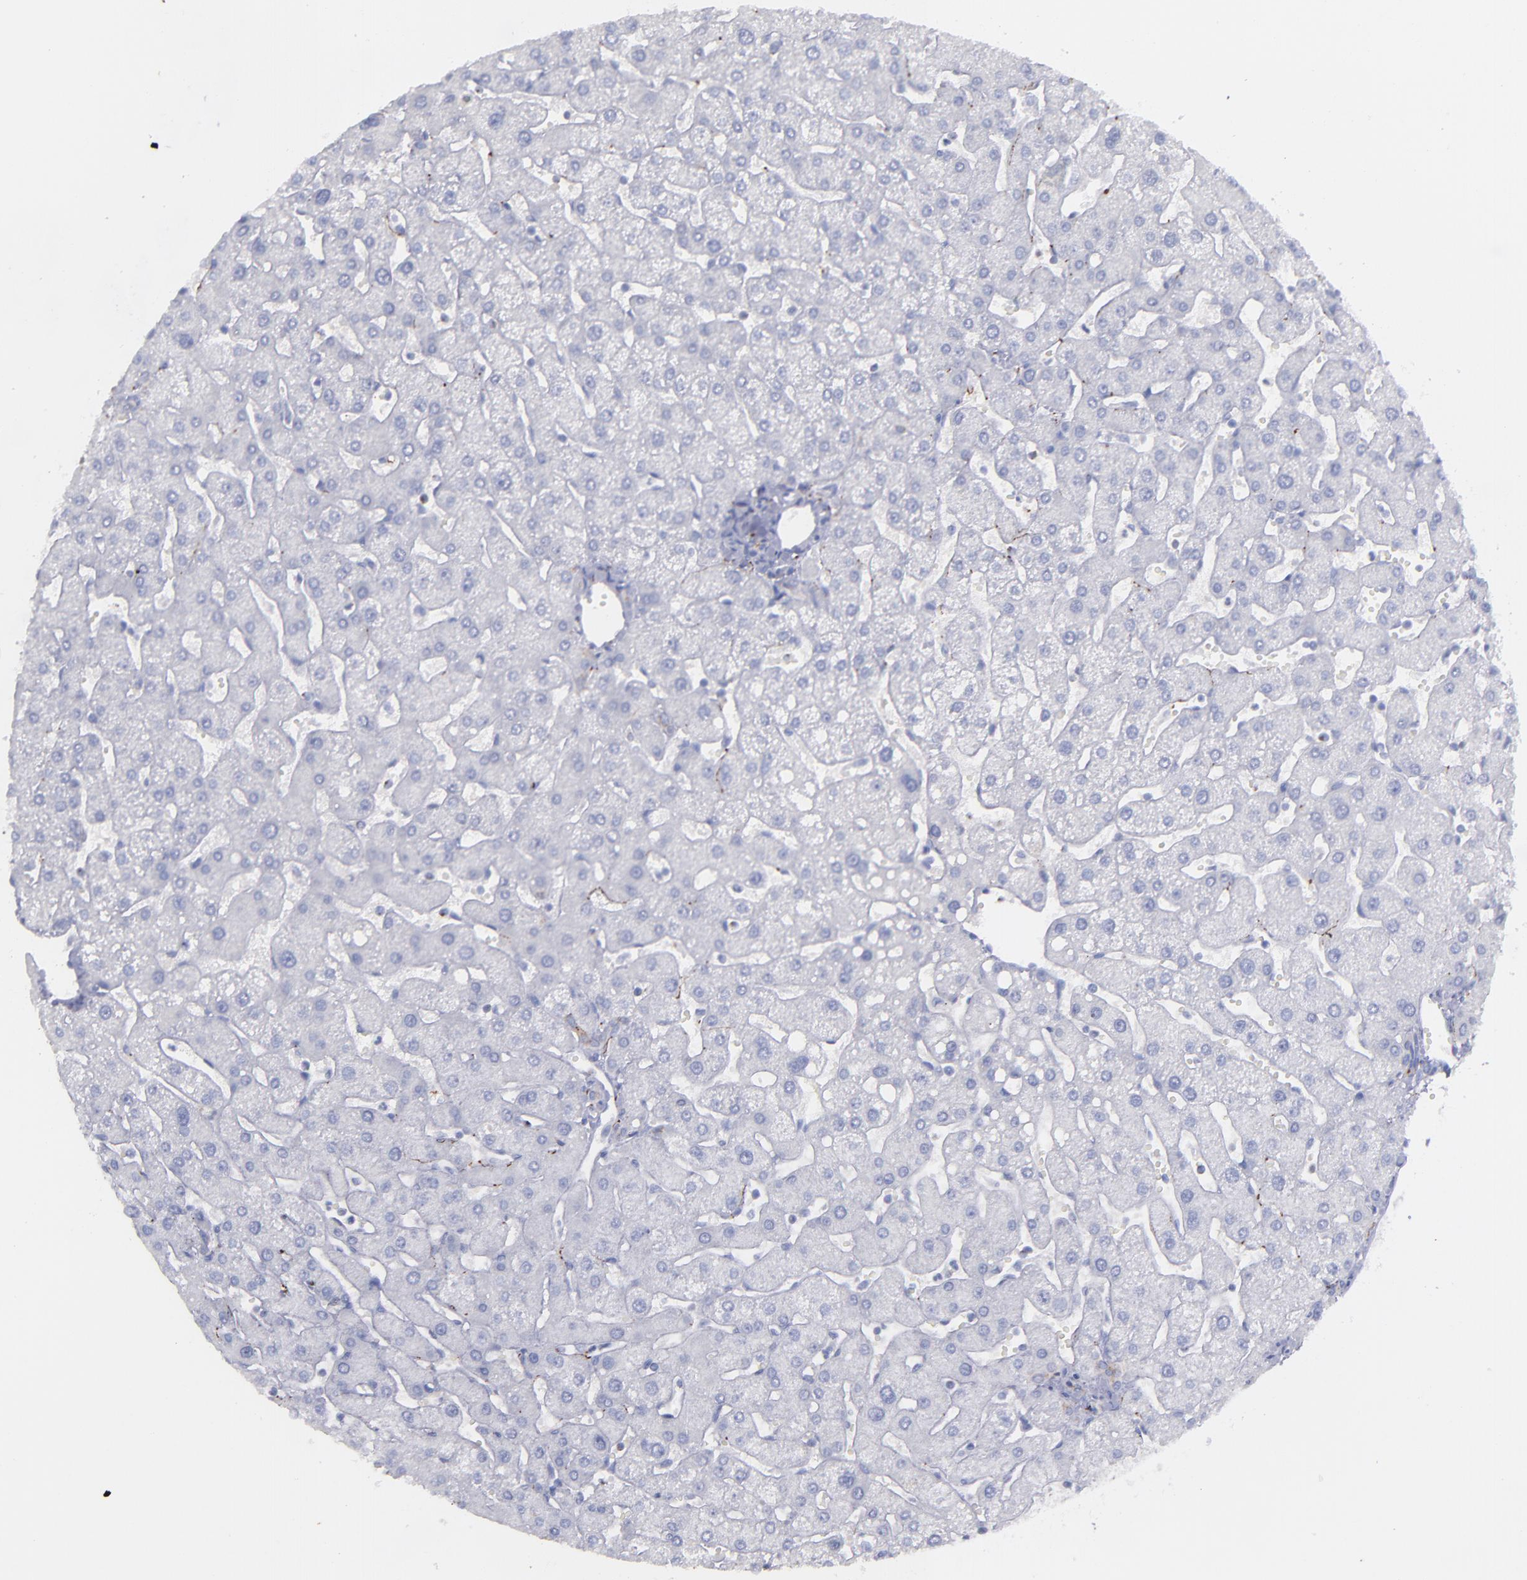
{"staining": {"intensity": "negative", "quantity": "none", "location": "none"}, "tissue": "liver", "cell_type": "Cholangiocytes", "image_type": "normal", "snomed": [{"axis": "morphology", "description": "Normal tissue, NOS"}, {"axis": "topography", "description": "Liver"}], "caption": "This is an IHC photomicrograph of benign liver. There is no positivity in cholangiocytes.", "gene": "SNAP25", "patient": {"sex": "male", "age": 67}}